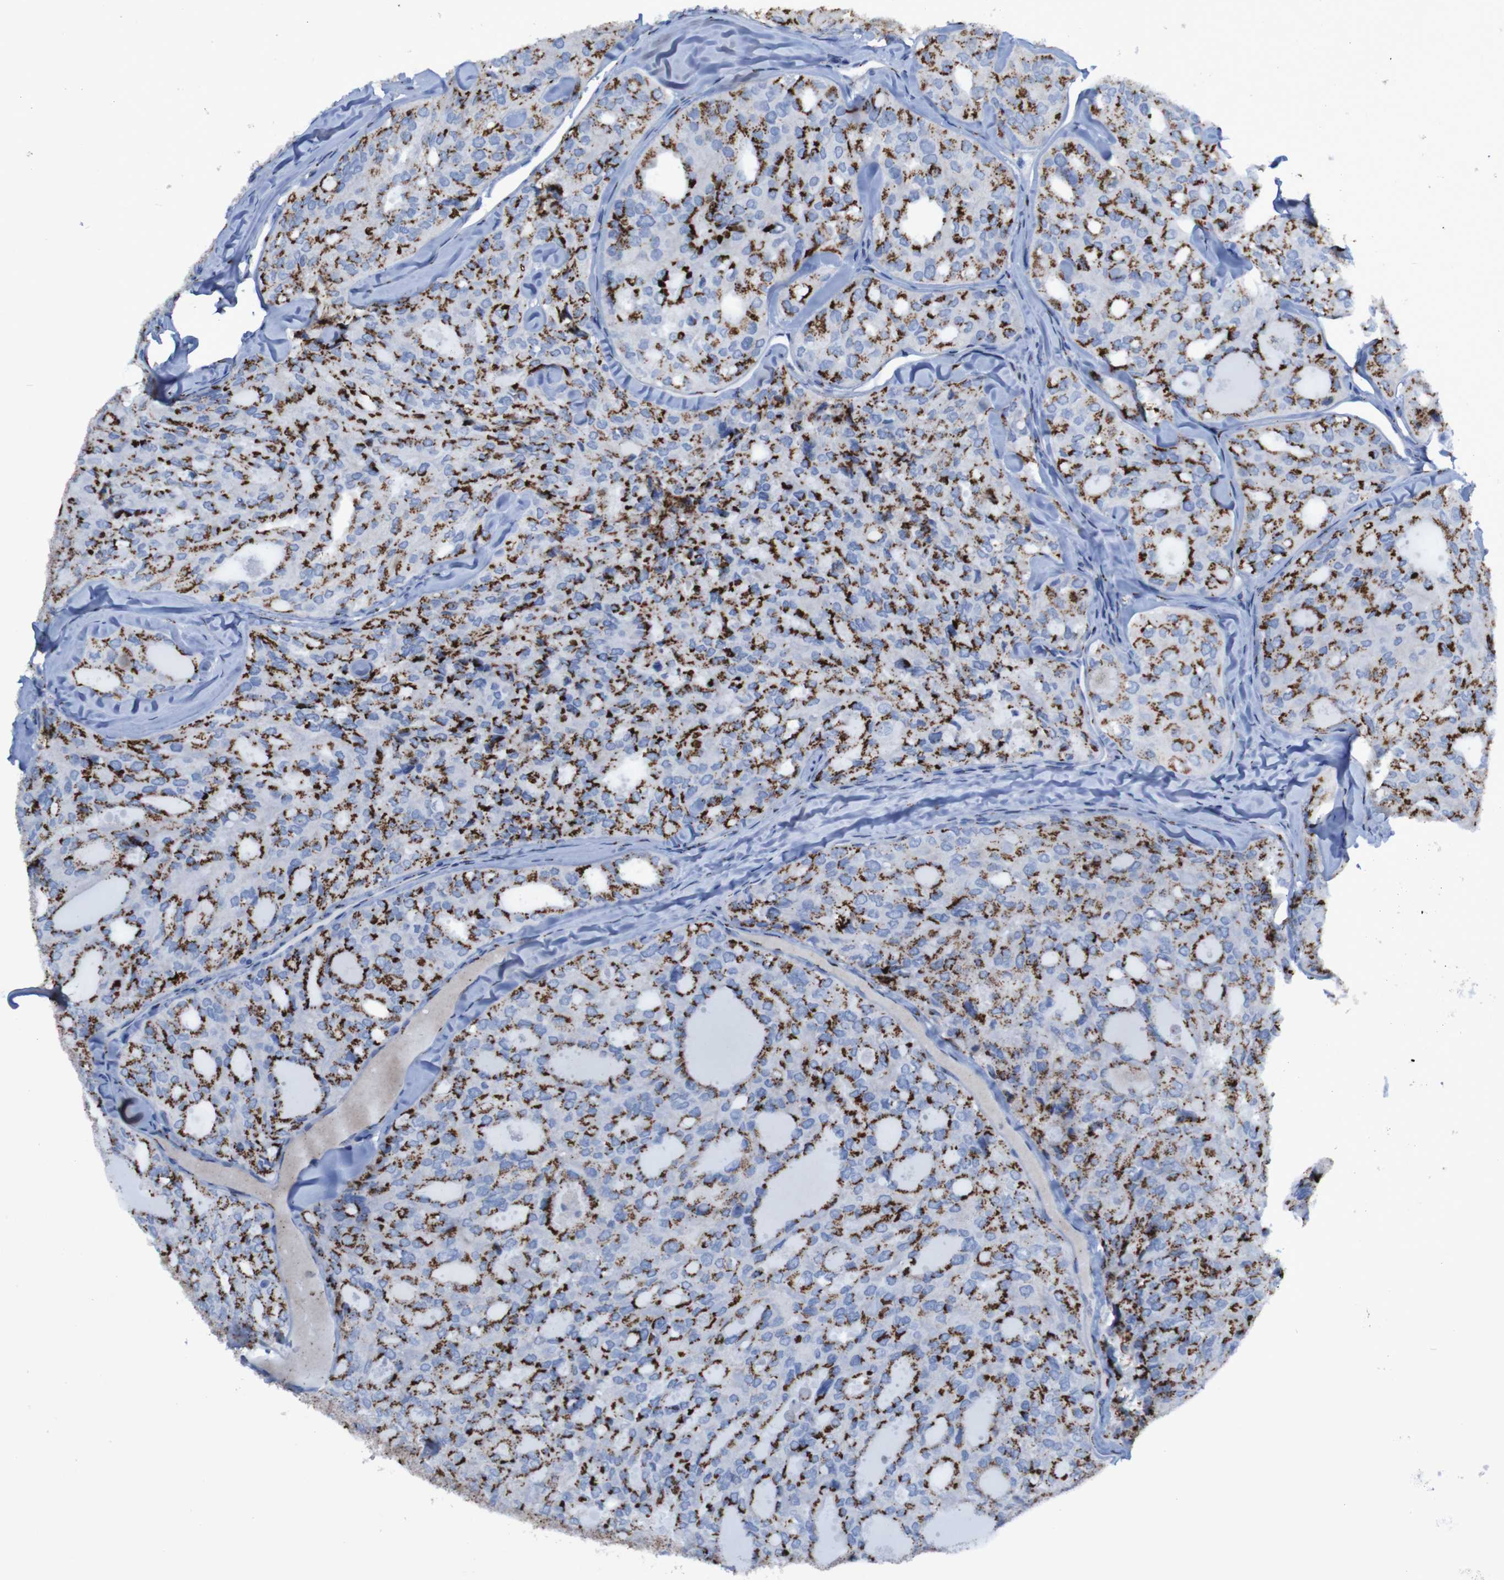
{"staining": {"intensity": "strong", "quantity": ">75%", "location": "cytoplasmic/membranous"}, "tissue": "thyroid cancer", "cell_type": "Tumor cells", "image_type": "cancer", "snomed": [{"axis": "morphology", "description": "Follicular adenoma carcinoma, NOS"}, {"axis": "topography", "description": "Thyroid gland"}], "caption": "Human thyroid follicular adenoma carcinoma stained with a protein marker demonstrates strong staining in tumor cells.", "gene": "GOLM1", "patient": {"sex": "male", "age": 75}}